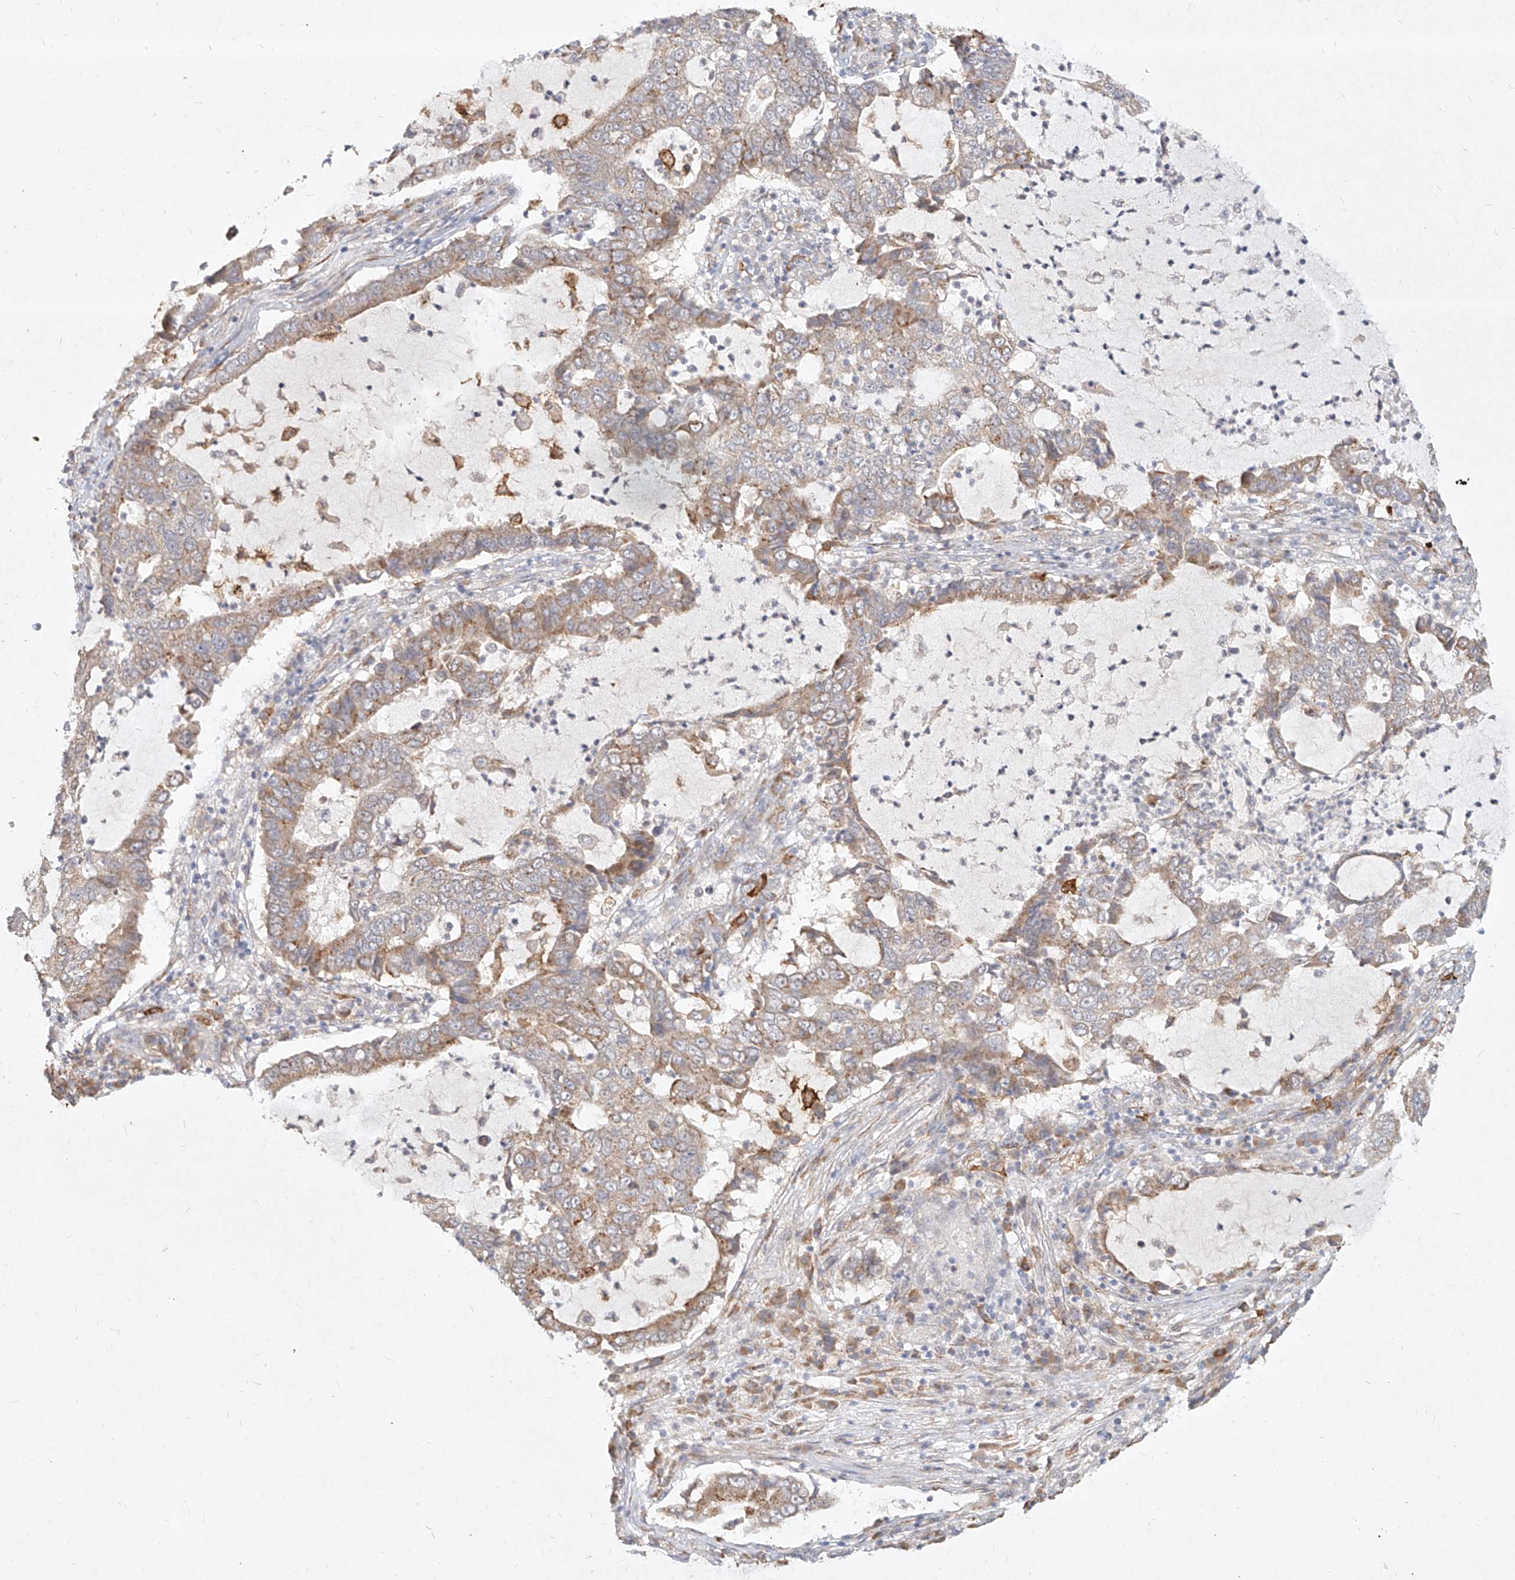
{"staining": {"intensity": "weak", "quantity": "25%-75%", "location": "cytoplasmic/membranous"}, "tissue": "lung cancer", "cell_type": "Tumor cells", "image_type": "cancer", "snomed": [{"axis": "morphology", "description": "Adenocarcinoma, NOS"}, {"axis": "topography", "description": "Lung"}], "caption": "Protein expression analysis of human adenocarcinoma (lung) reveals weak cytoplasmic/membranous staining in about 25%-75% of tumor cells.", "gene": "CD209", "patient": {"sex": "female", "age": 51}}